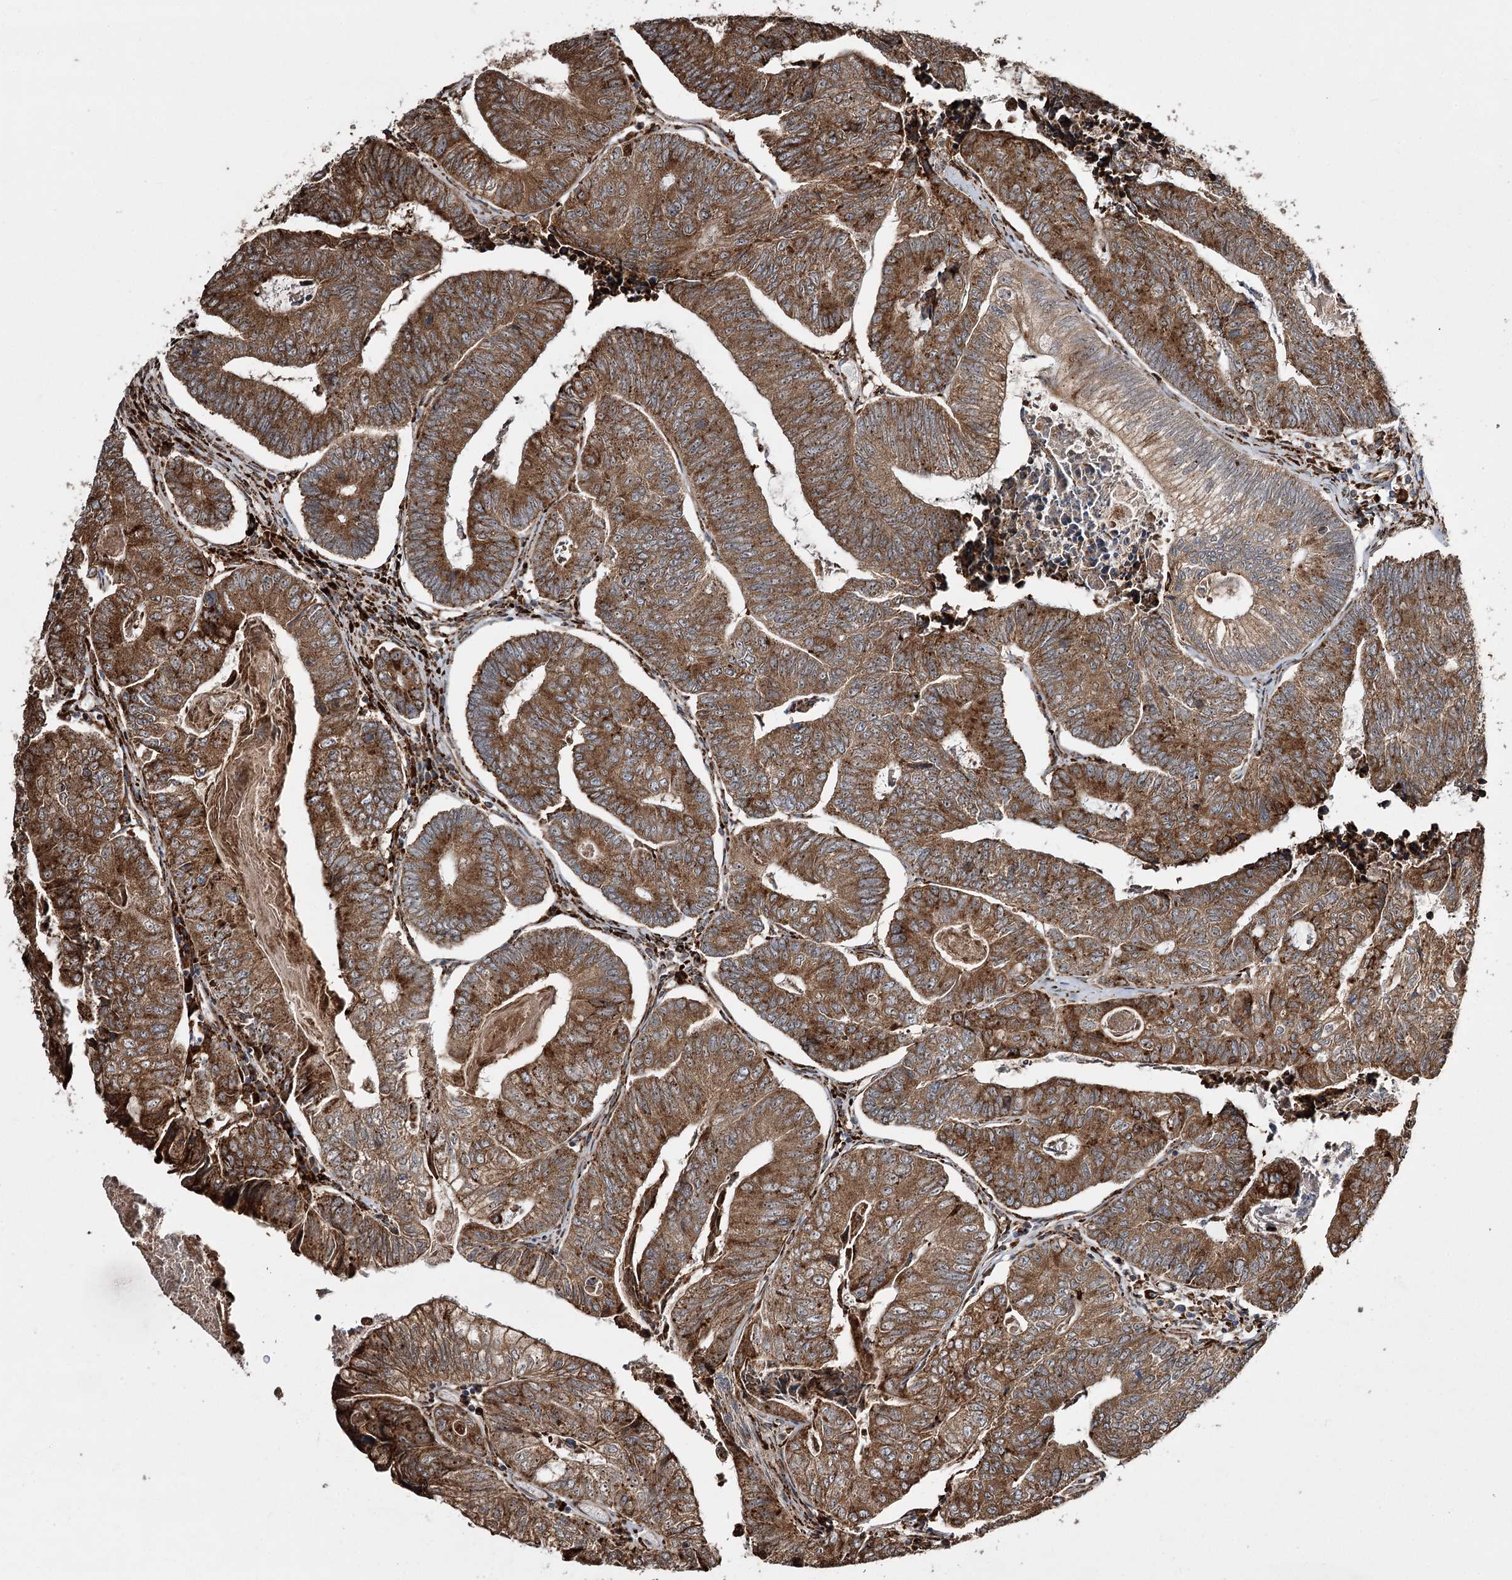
{"staining": {"intensity": "strong", "quantity": ">75%", "location": "cytoplasmic/membranous"}, "tissue": "colorectal cancer", "cell_type": "Tumor cells", "image_type": "cancer", "snomed": [{"axis": "morphology", "description": "Adenocarcinoma, NOS"}, {"axis": "topography", "description": "Colon"}], "caption": "IHC (DAB (3,3'-diaminobenzidine)) staining of adenocarcinoma (colorectal) demonstrates strong cytoplasmic/membranous protein expression in about >75% of tumor cells.", "gene": "FANCL", "patient": {"sex": "female", "age": 67}}